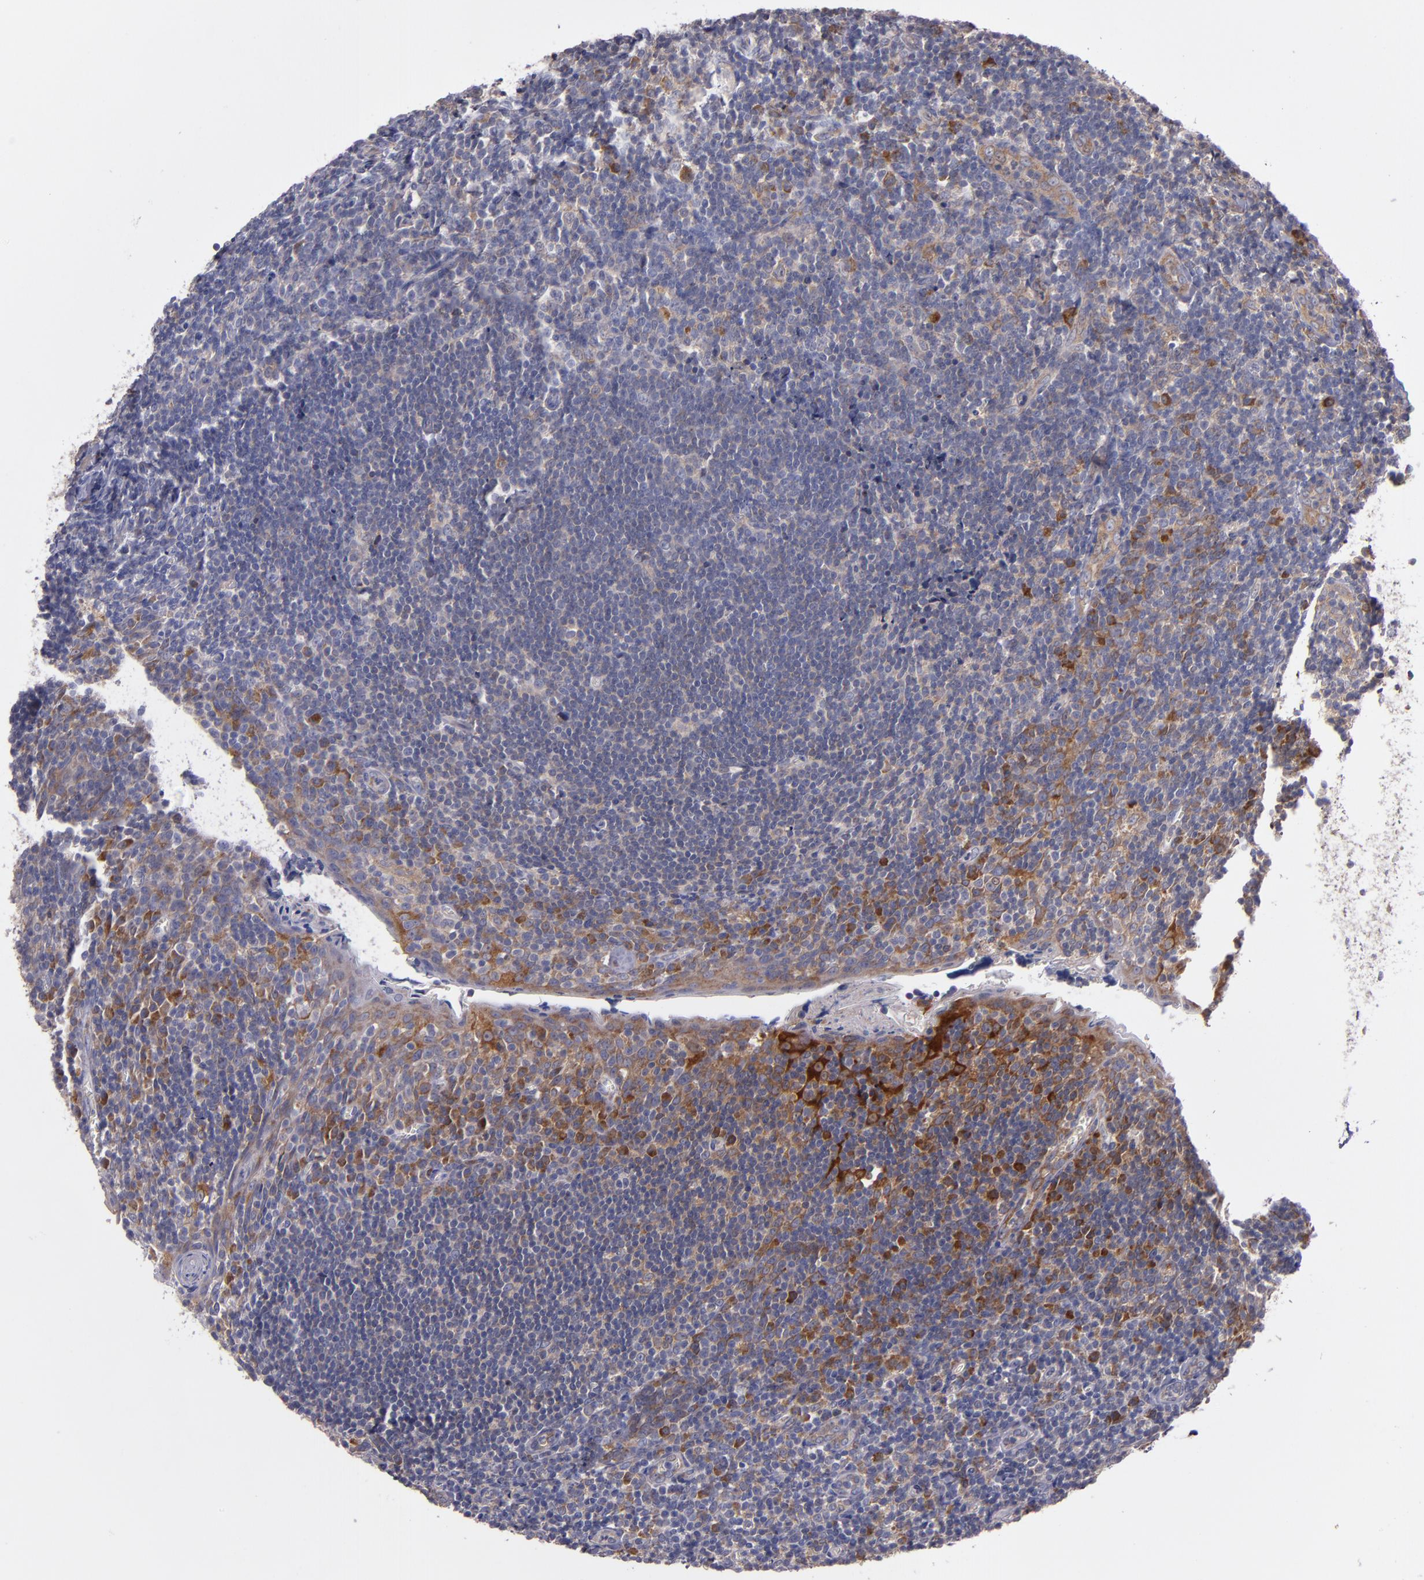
{"staining": {"intensity": "moderate", "quantity": "<25%", "location": "cytoplasmic/membranous"}, "tissue": "tonsil", "cell_type": "Germinal center cells", "image_type": "normal", "snomed": [{"axis": "morphology", "description": "Normal tissue, NOS"}, {"axis": "topography", "description": "Tonsil"}], "caption": "Tonsil stained with DAB (3,3'-diaminobenzidine) immunohistochemistry shows low levels of moderate cytoplasmic/membranous staining in about <25% of germinal center cells.", "gene": "IFIH1", "patient": {"sex": "male", "age": 20}}